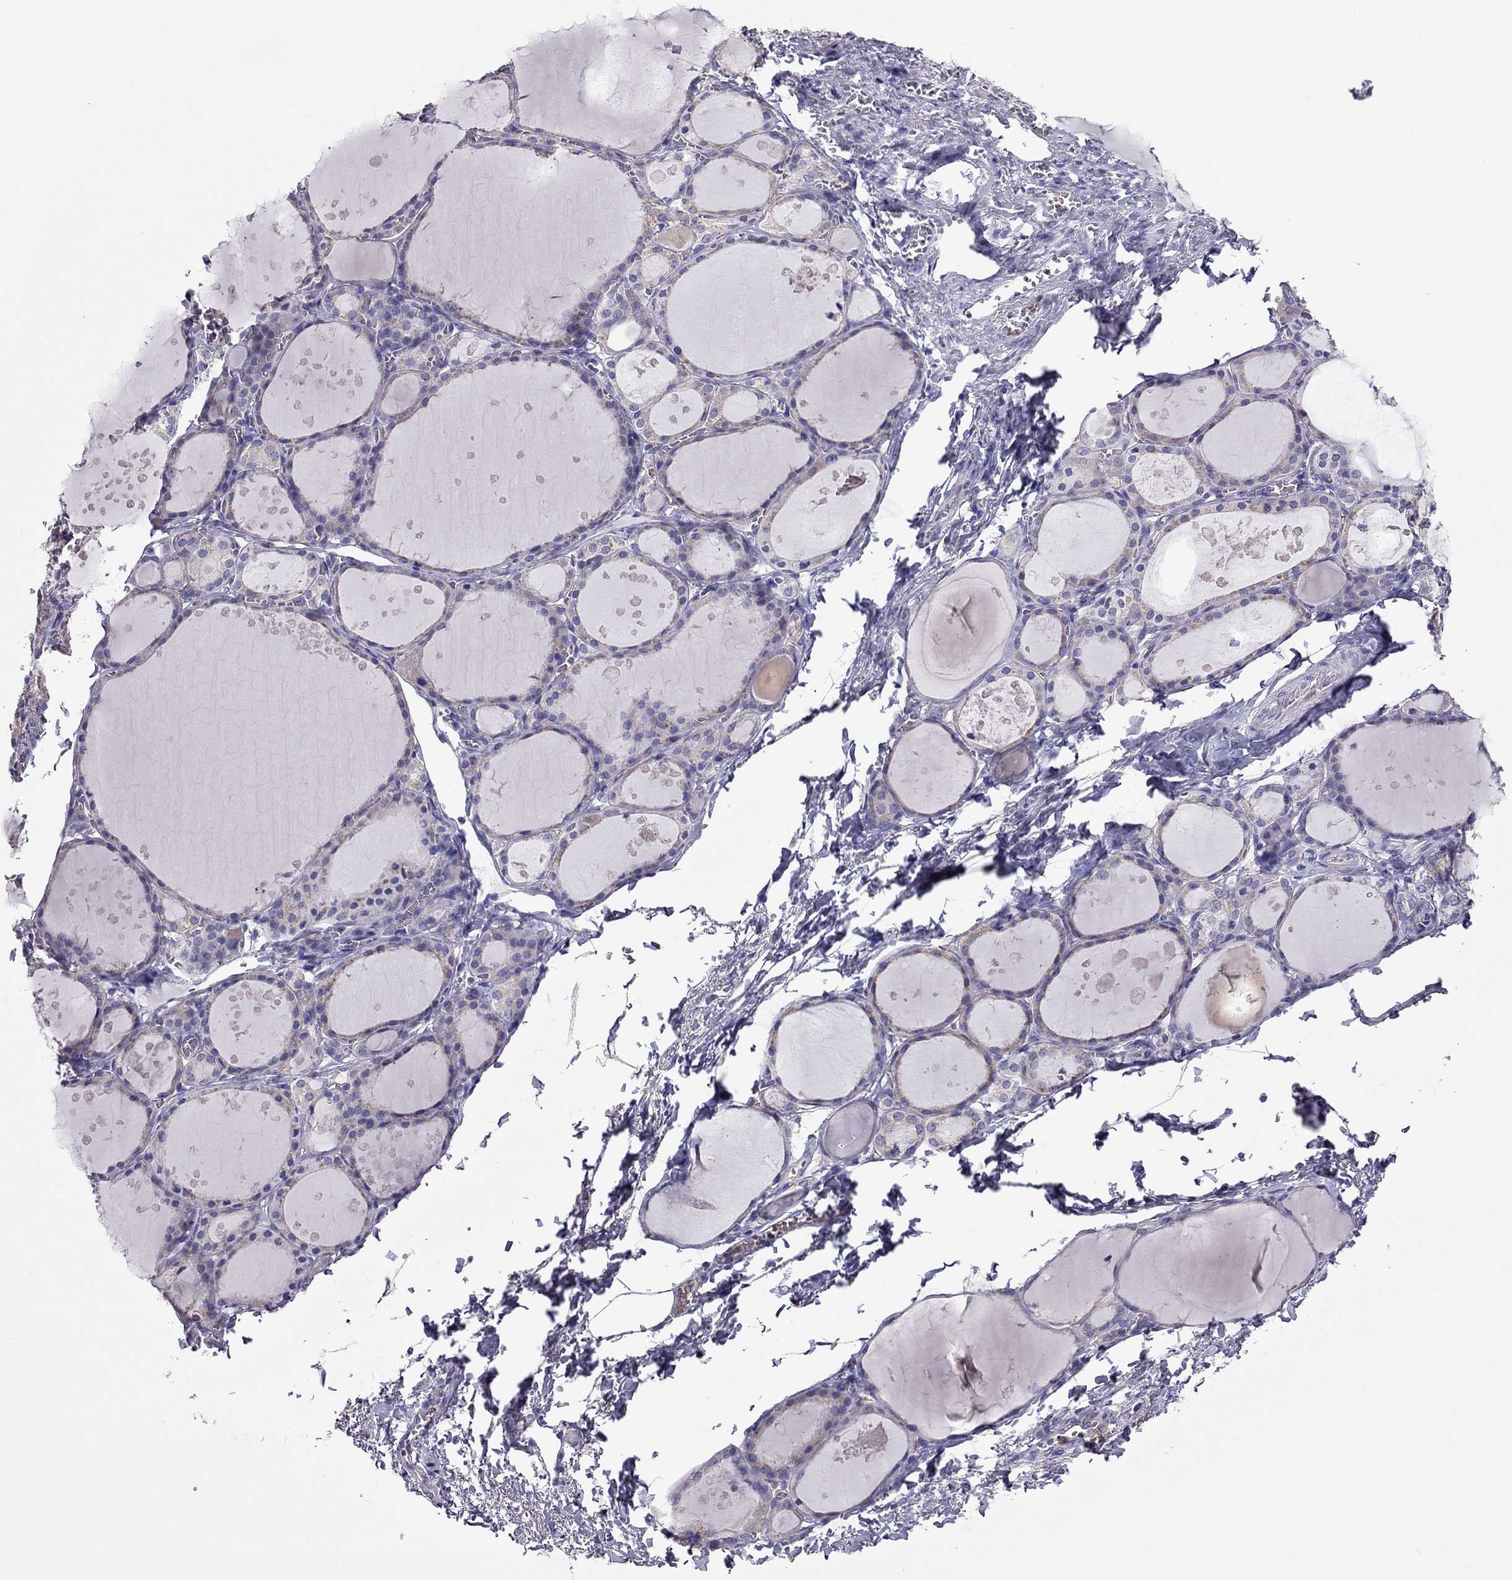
{"staining": {"intensity": "negative", "quantity": "none", "location": "none"}, "tissue": "thyroid gland", "cell_type": "Glandular cells", "image_type": "normal", "snomed": [{"axis": "morphology", "description": "Normal tissue, NOS"}, {"axis": "topography", "description": "Thyroid gland"}], "caption": "Immunohistochemical staining of benign human thyroid gland demonstrates no significant positivity in glandular cells.", "gene": "TEX22", "patient": {"sex": "male", "age": 68}}